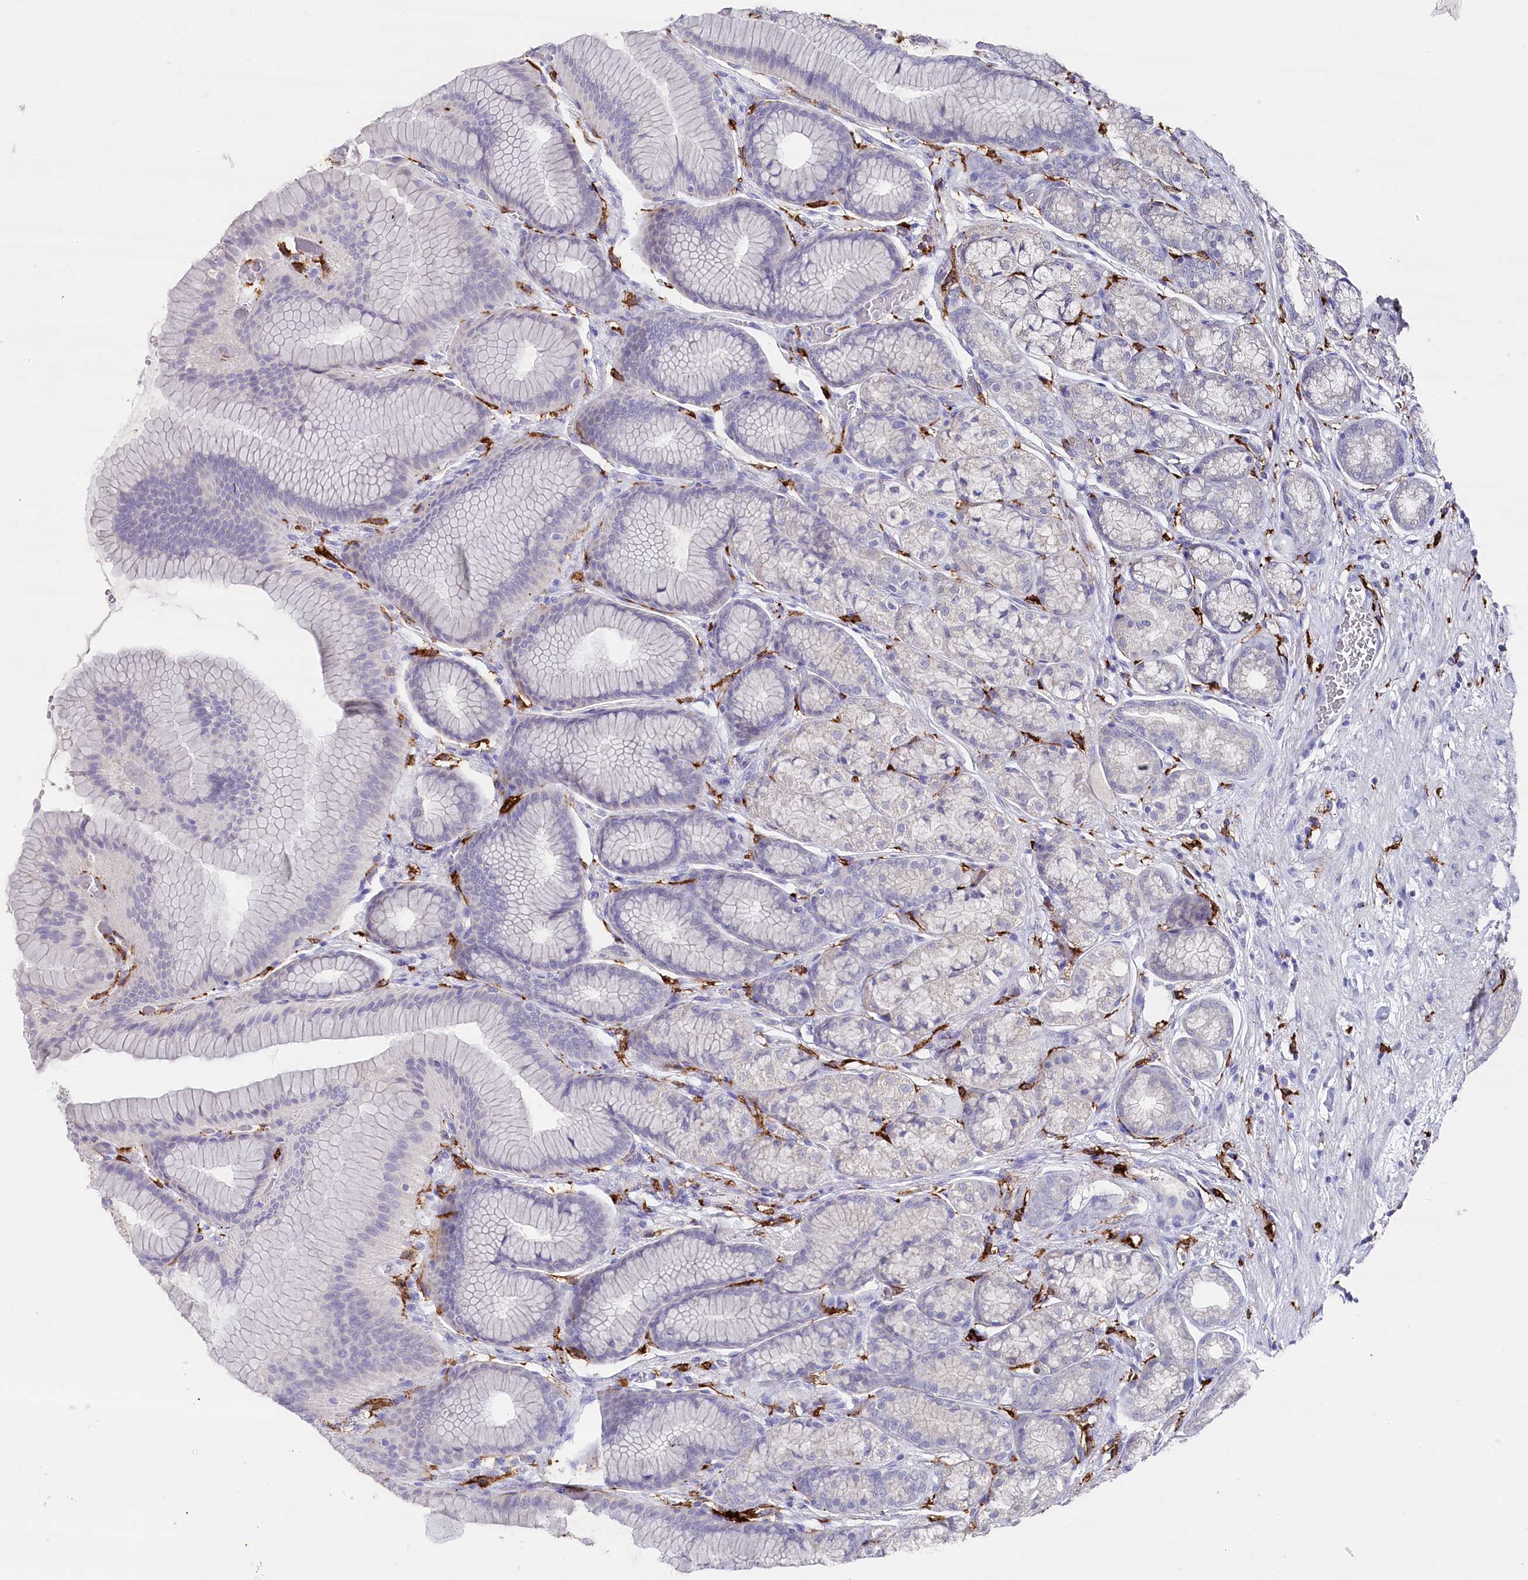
{"staining": {"intensity": "negative", "quantity": "none", "location": "none"}, "tissue": "stomach", "cell_type": "Glandular cells", "image_type": "normal", "snomed": [{"axis": "morphology", "description": "Normal tissue, NOS"}, {"axis": "morphology", "description": "Adenocarcinoma, NOS"}, {"axis": "morphology", "description": "Adenocarcinoma, High grade"}, {"axis": "topography", "description": "Stomach, upper"}, {"axis": "topography", "description": "Stomach"}], "caption": "Glandular cells show no significant protein staining in benign stomach. The staining was performed using DAB (3,3'-diaminobenzidine) to visualize the protein expression in brown, while the nuclei were stained in blue with hematoxylin (Magnification: 20x).", "gene": "CLEC4M", "patient": {"sex": "female", "age": 65}}